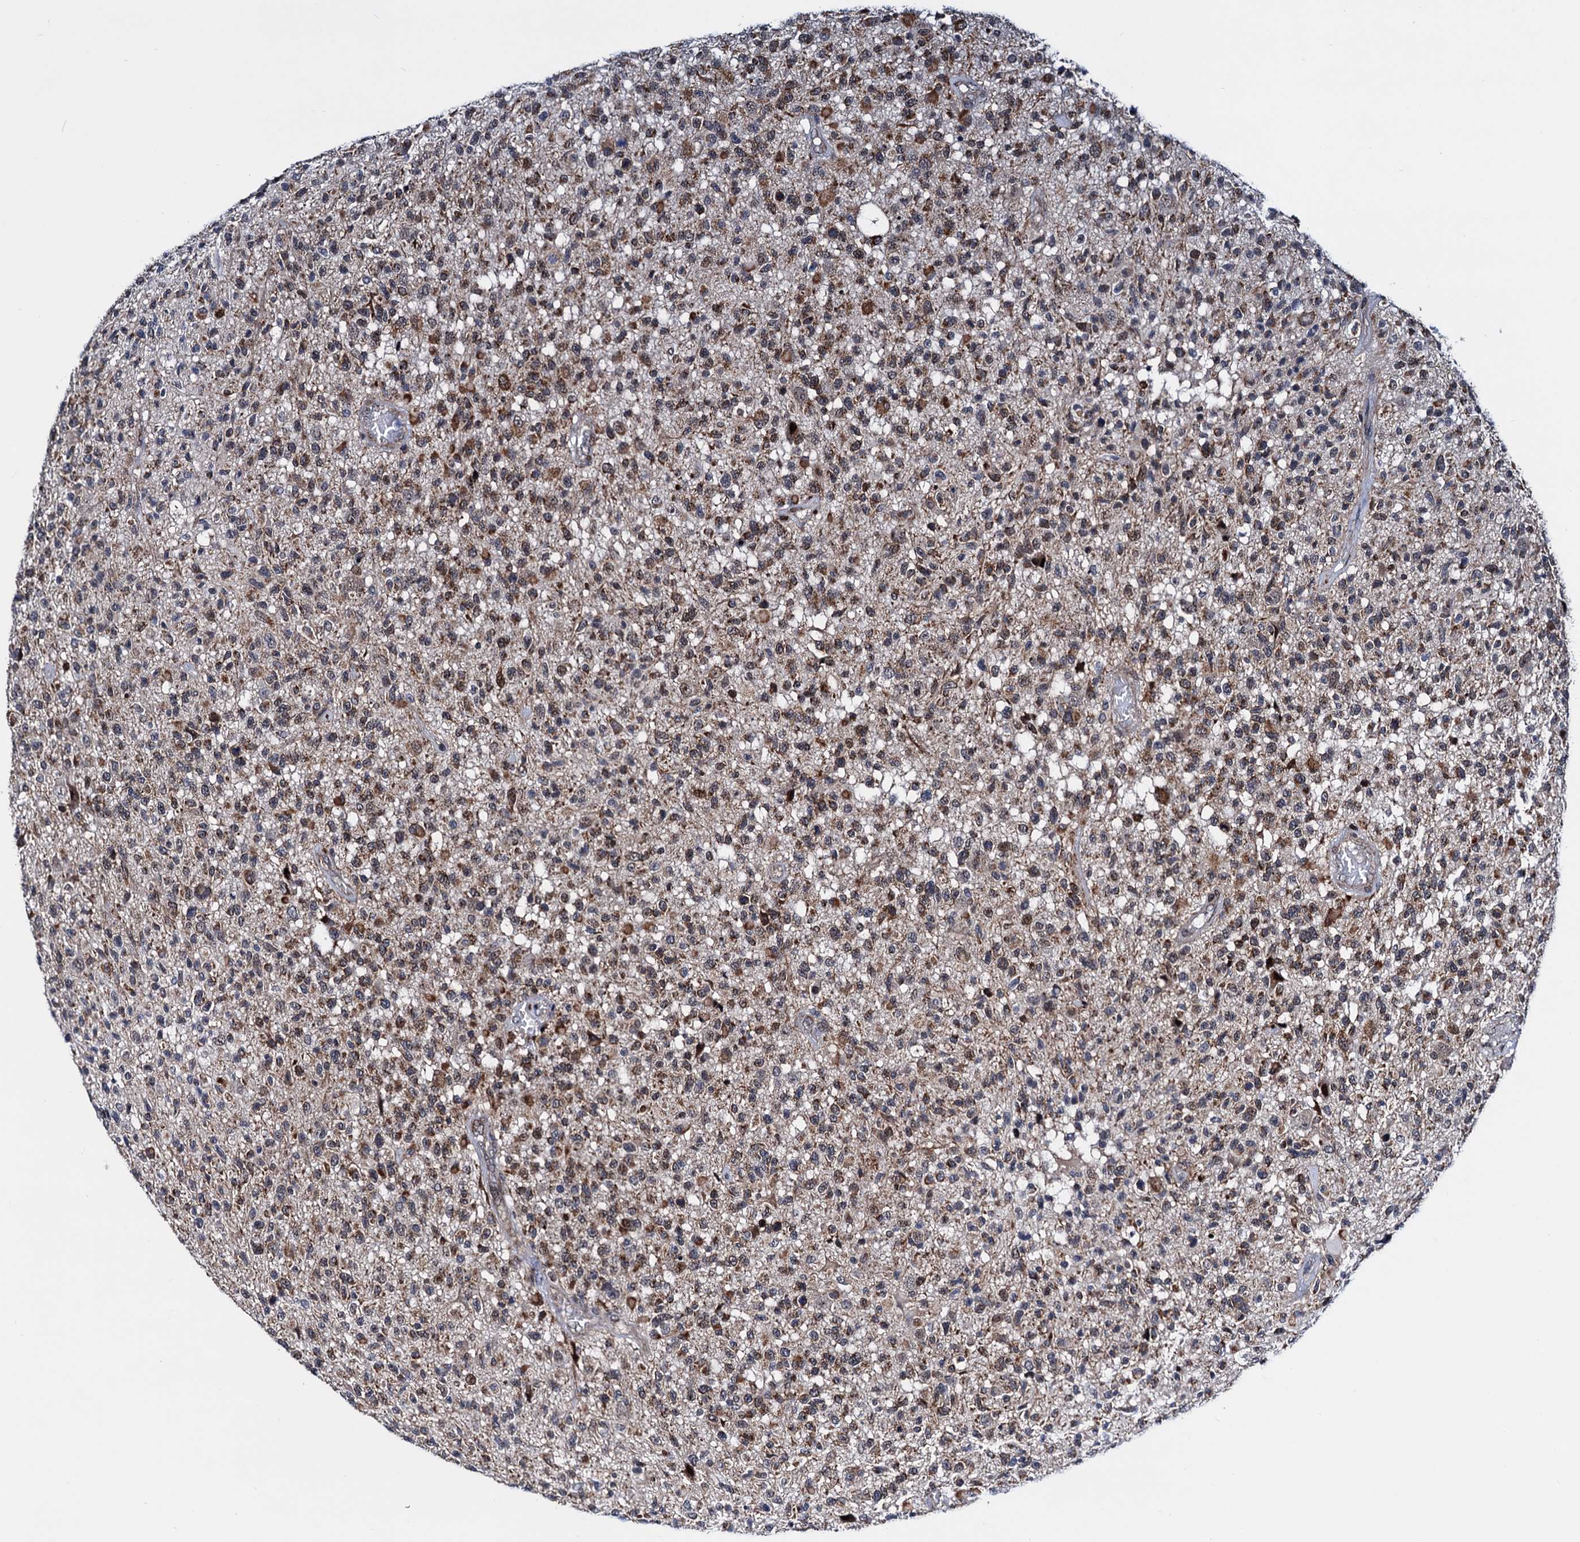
{"staining": {"intensity": "moderate", "quantity": ">75%", "location": "cytoplasmic/membranous"}, "tissue": "glioma", "cell_type": "Tumor cells", "image_type": "cancer", "snomed": [{"axis": "morphology", "description": "Glioma, malignant, High grade"}, {"axis": "morphology", "description": "Glioblastoma, NOS"}, {"axis": "topography", "description": "Brain"}], "caption": "About >75% of tumor cells in human glioma display moderate cytoplasmic/membranous protein expression as visualized by brown immunohistochemical staining.", "gene": "COA4", "patient": {"sex": "male", "age": 60}}